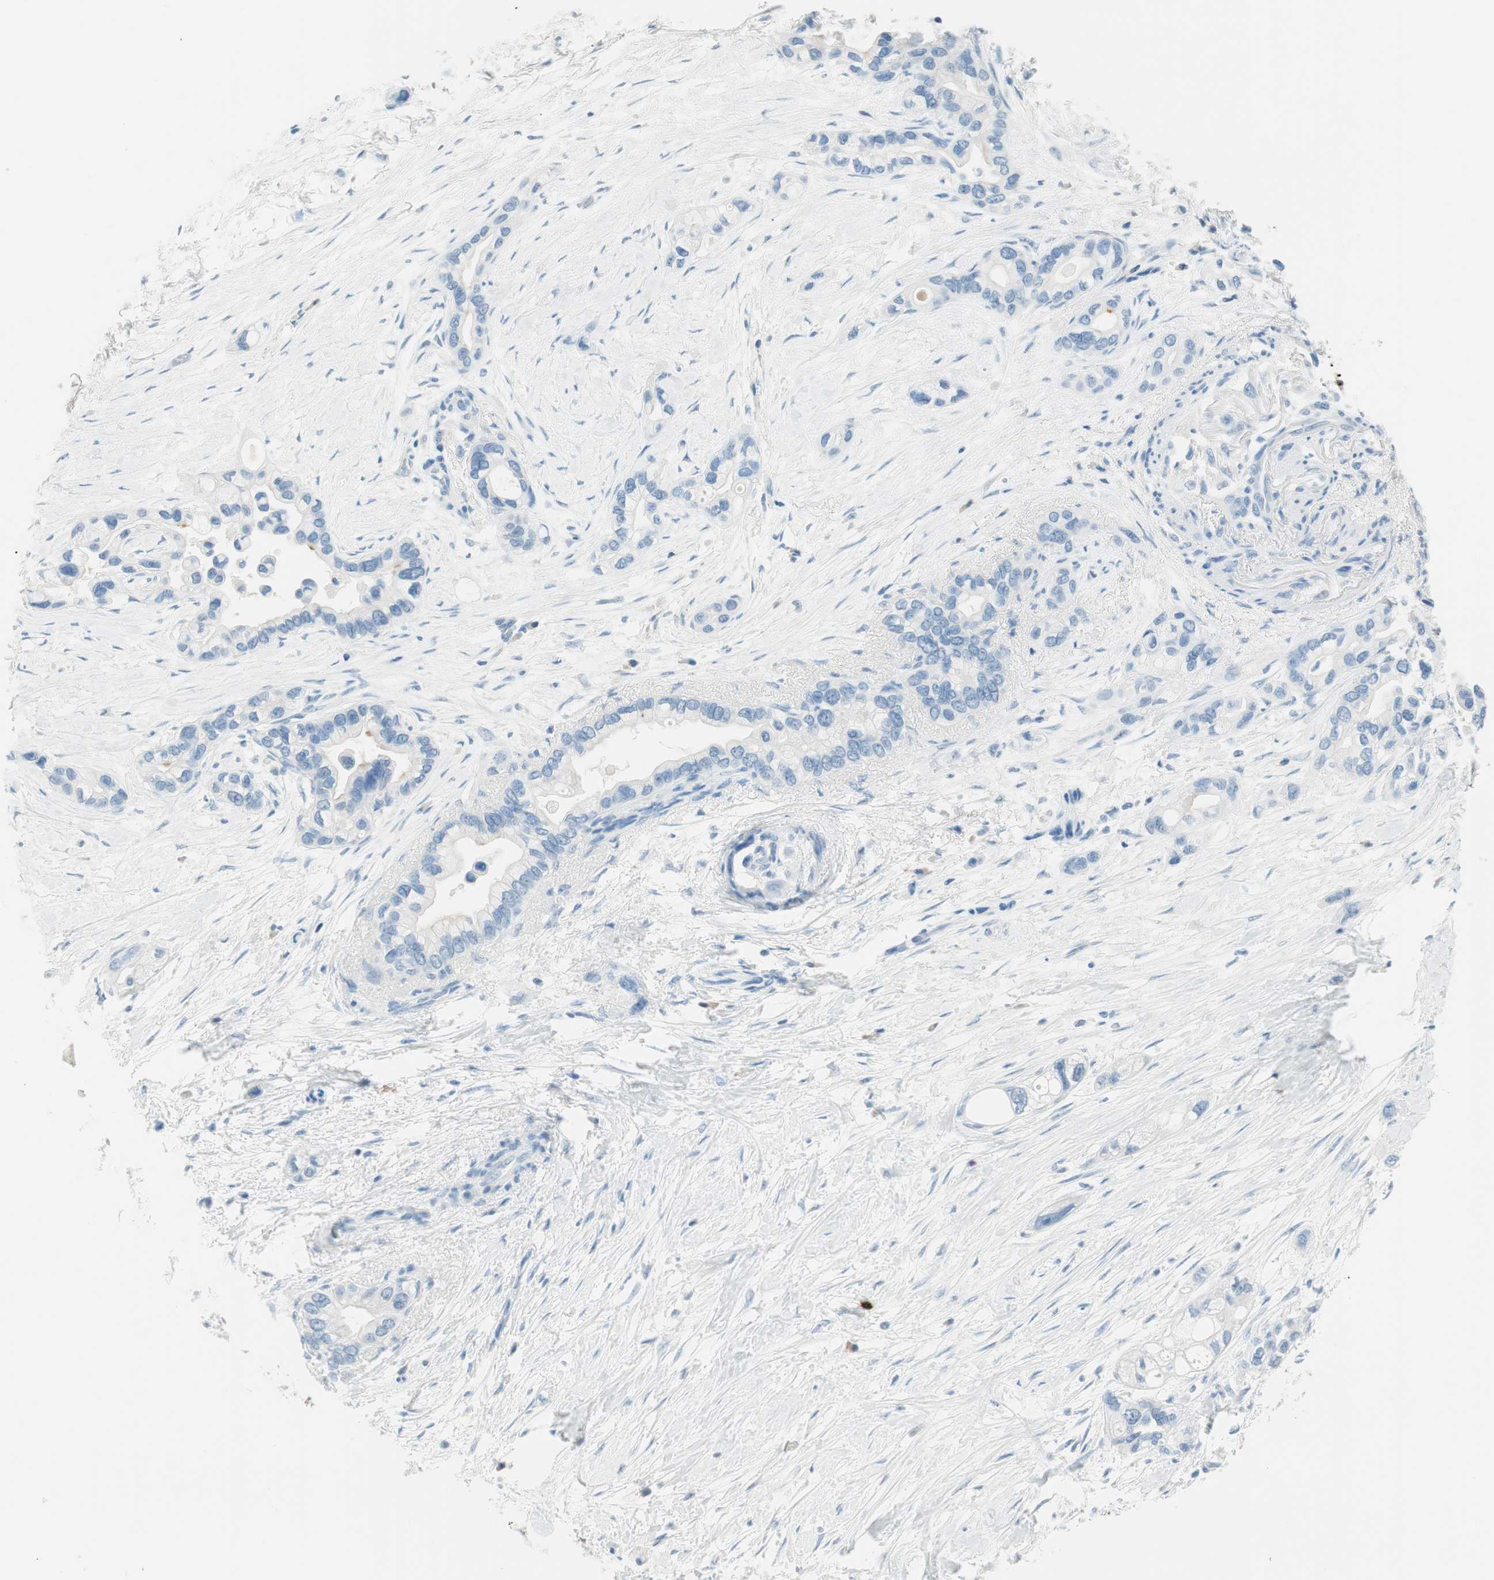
{"staining": {"intensity": "negative", "quantity": "none", "location": "none"}, "tissue": "pancreatic cancer", "cell_type": "Tumor cells", "image_type": "cancer", "snomed": [{"axis": "morphology", "description": "Adenocarcinoma, NOS"}, {"axis": "topography", "description": "Pancreas"}], "caption": "Pancreatic adenocarcinoma stained for a protein using immunohistochemistry exhibits no expression tumor cells.", "gene": "TNFRSF13C", "patient": {"sex": "female", "age": 77}}